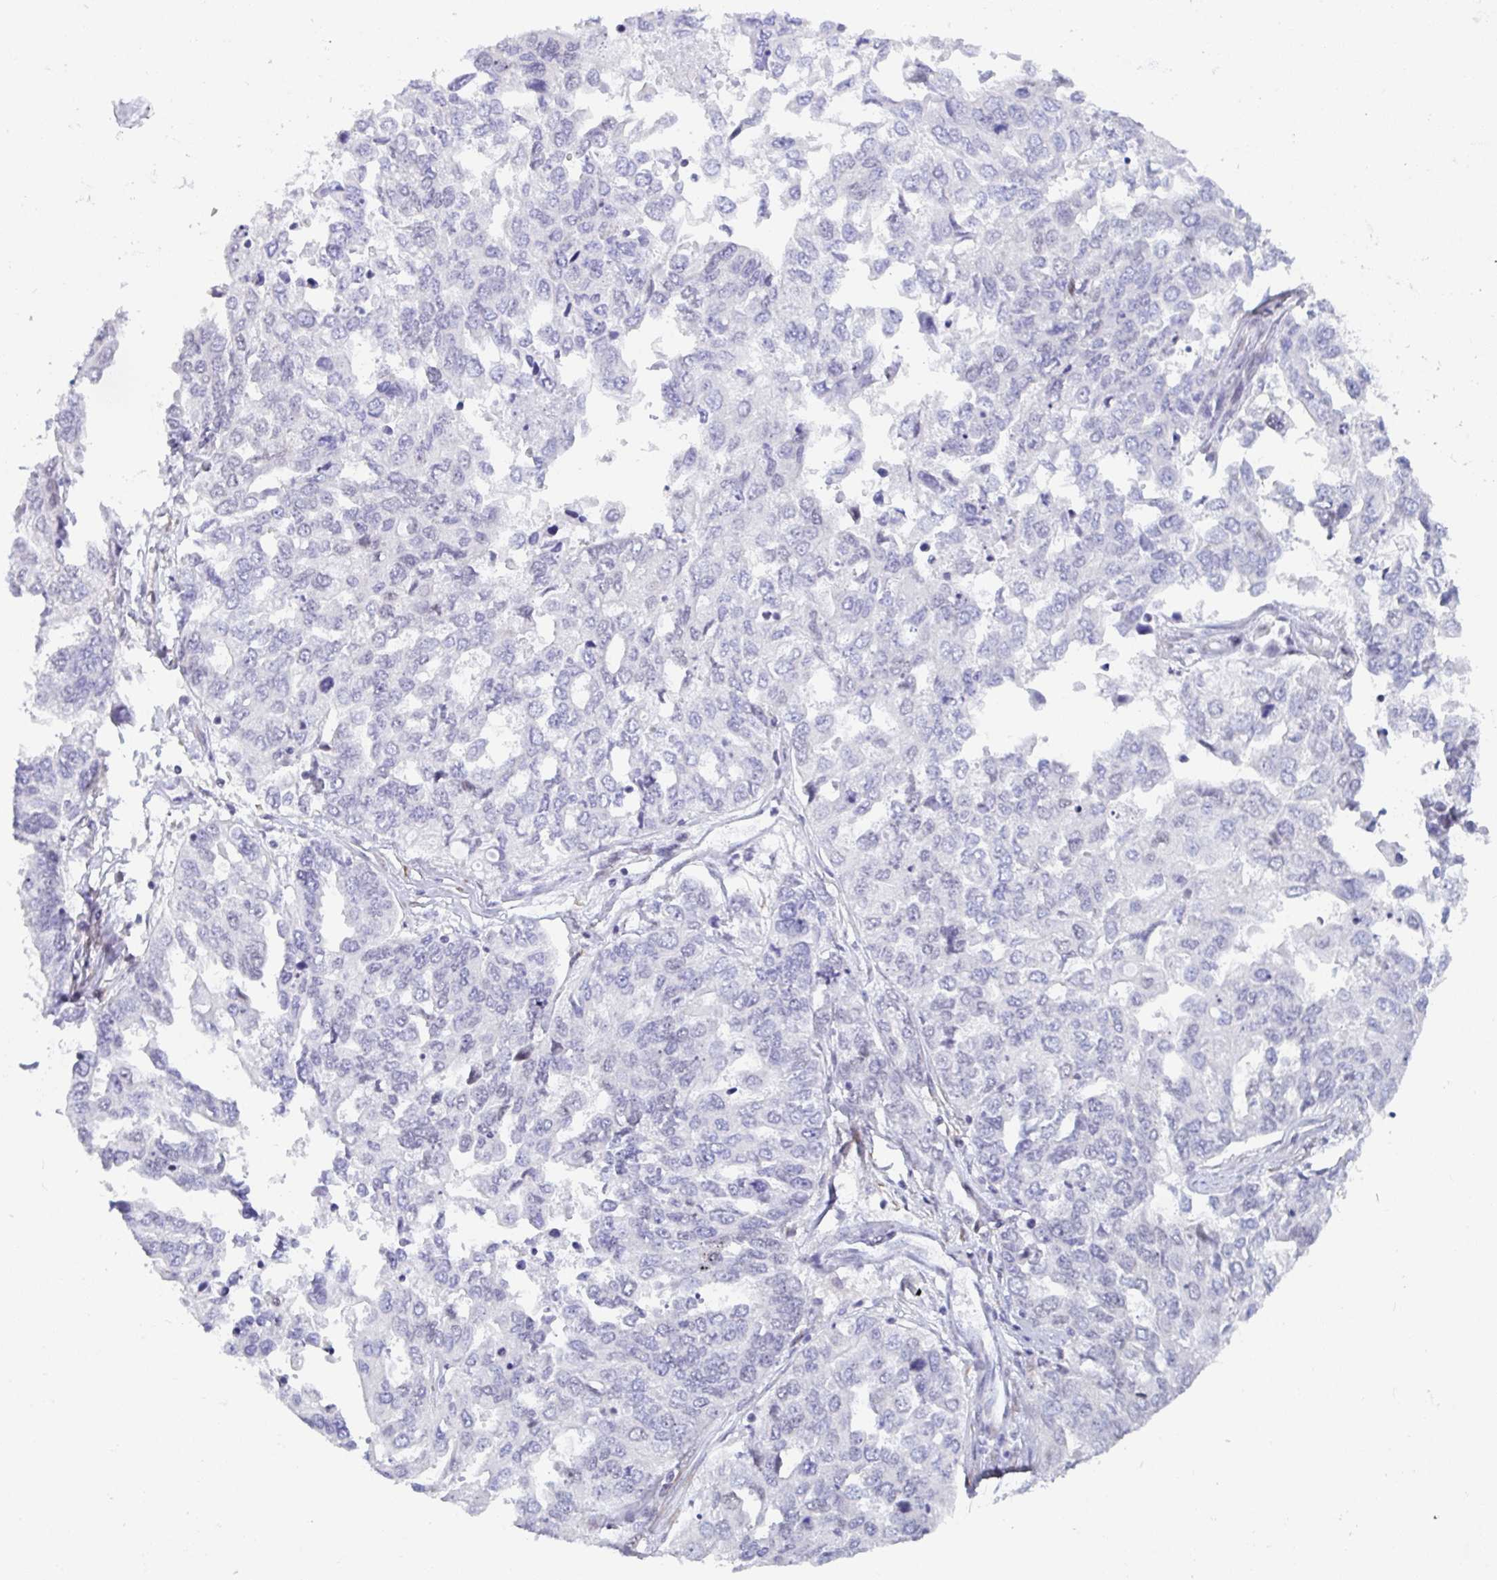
{"staining": {"intensity": "negative", "quantity": "none", "location": "none"}, "tissue": "ovarian cancer", "cell_type": "Tumor cells", "image_type": "cancer", "snomed": [{"axis": "morphology", "description": "Cystadenocarcinoma, serous, NOS"}, {"axis": "topography", "description": "Ovary"}], "caption": "Serous cystadenocarcinoma (ovarian) was stained to show a protein in brown. There is no significant expression in tumor cells. (DAB (3,3'-diaminobenzidine) IHC with hematoxylin counter stain).", "gene": "WDR72", "patient": {"sex": "female", "age": 53}}